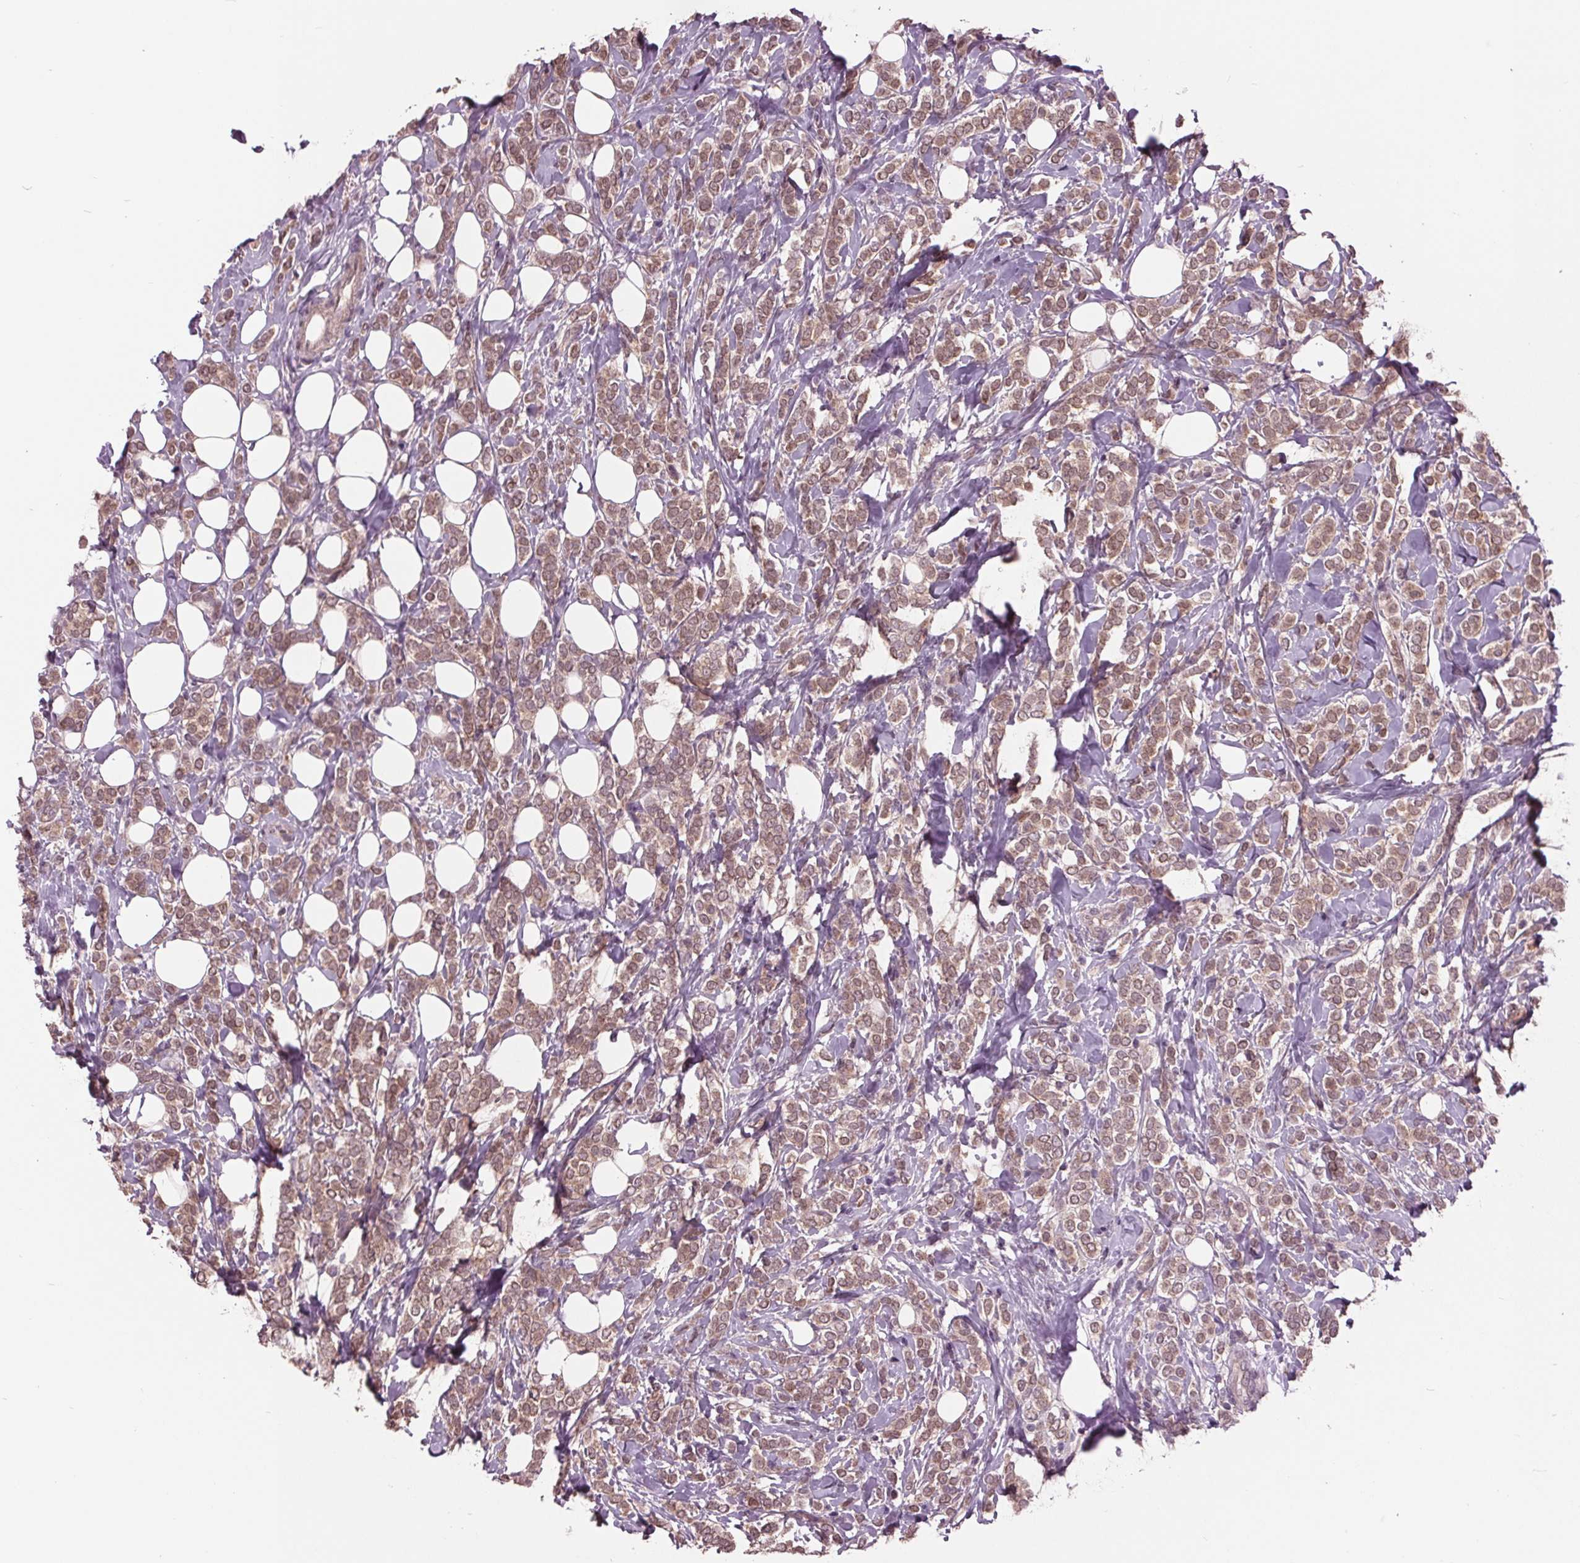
{"staining": {"intensity": "moderate", "quantity": ">75%", "location": "cytoplasmic/membranous,nuclear"}, "tissue": "breast cancer", "cell_type": "Tumor cells", "image_type": "cancer", "snomed": [{"axis": "morphology", "description": "Lobular carcinoma"}, {"axis": "topography", "description": "Breast"}], "caption": "Breast lobular carcinoma tissue demonstrates moderate cytoplasmic/membranous and nuclear expression in about >75% of tumor cells", "gene": "MAPK8", "patient": {"sex": "female", "age": 49}}